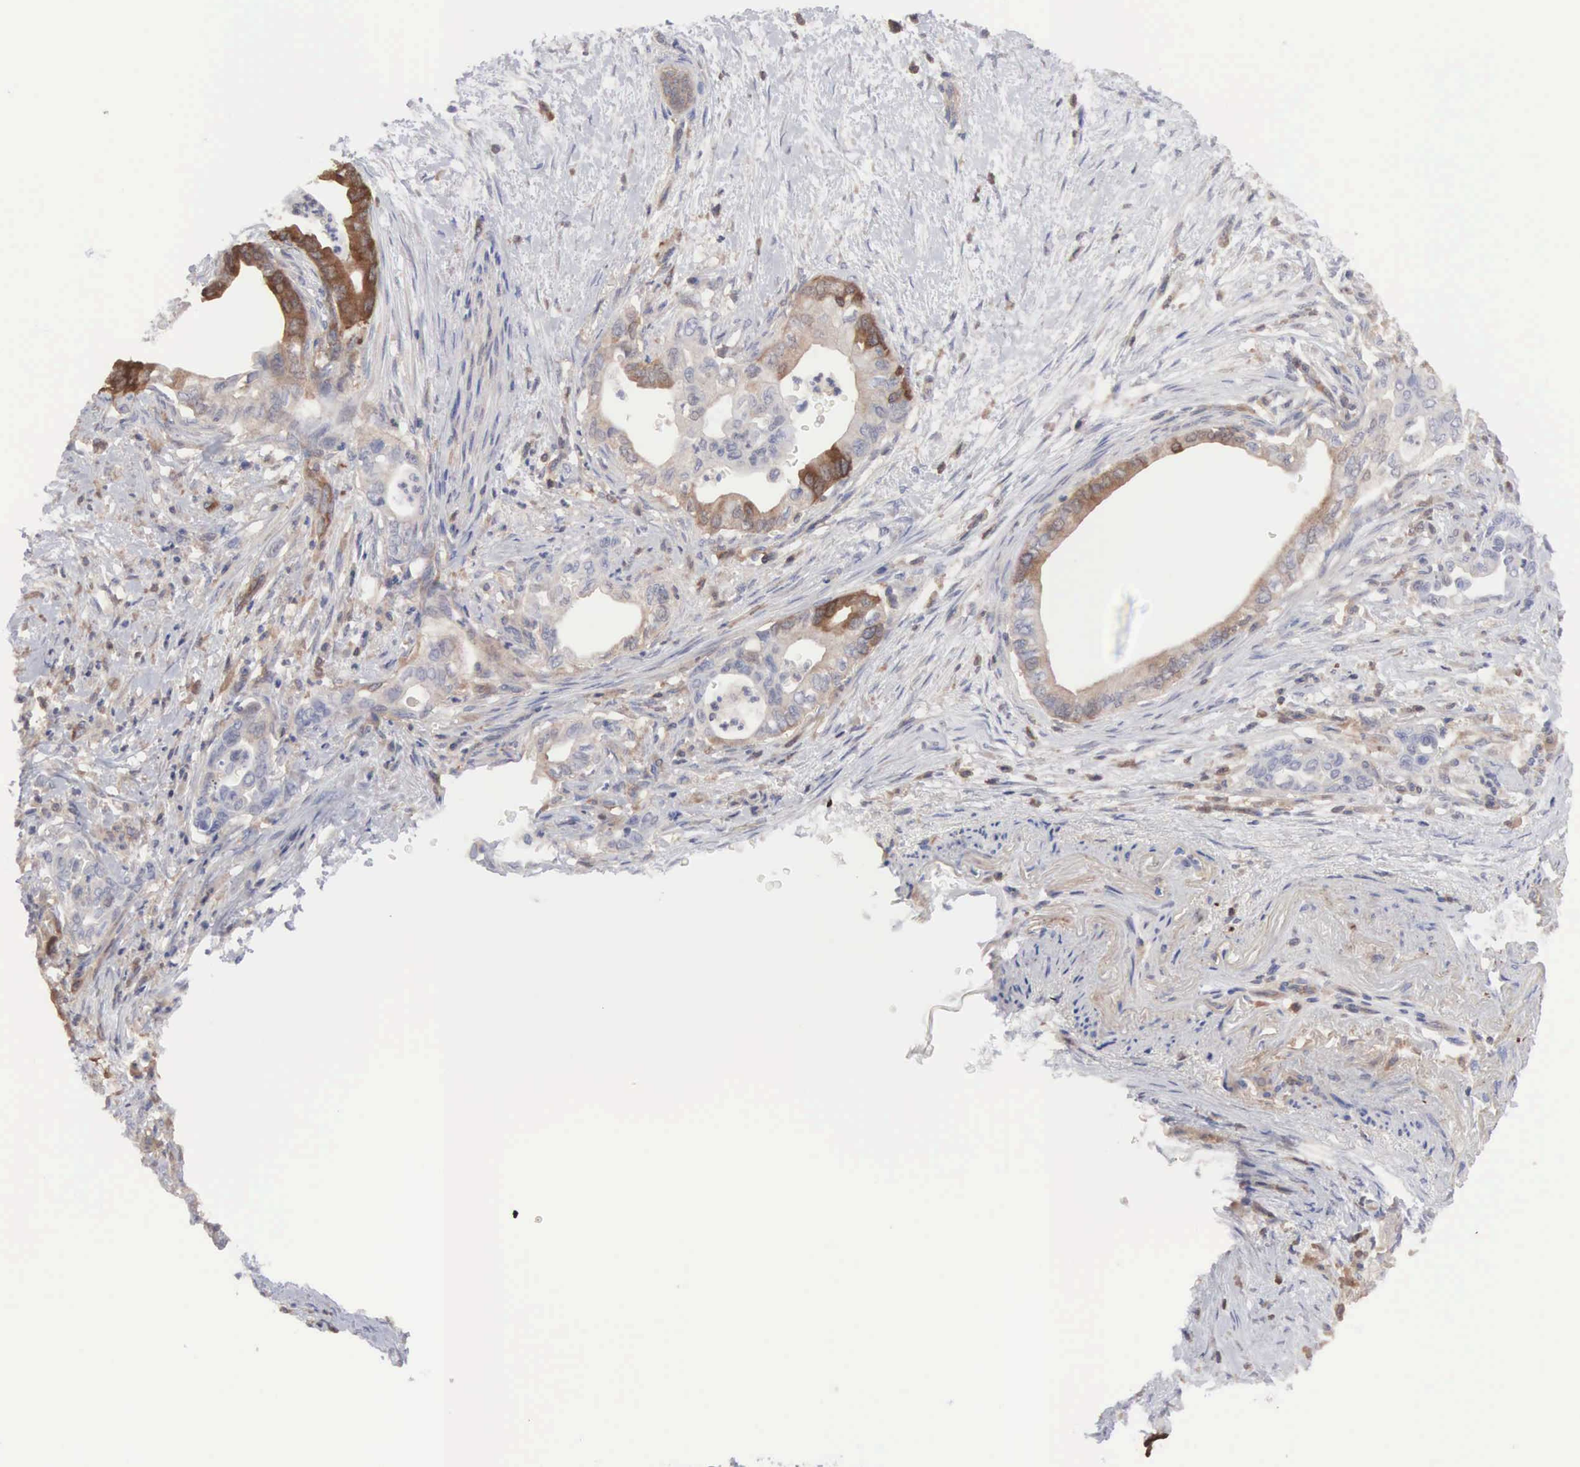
{"staining": {"intensity": "moderate", "quantity": "<25%", "location": "cytoplasmic/membranous"}, "tissue": "pancreatic cancer", "cell_type": "Tumor cells", "image_type": "cancer", "snomed": [{"axis": "morphology", "description": "Adenocarcinoma, NOS"}, {"axis": "topography", "description": "Pancreas"}], "caption": "There is low levels of moderate cytoplasmic/membranous positivity in tumor cells of pancreatic cancer, as demonstrated by immunohistochemical staining (brown color).", "gene": "MTHFD1", "patient": {"sex": "female", "age": 66}}